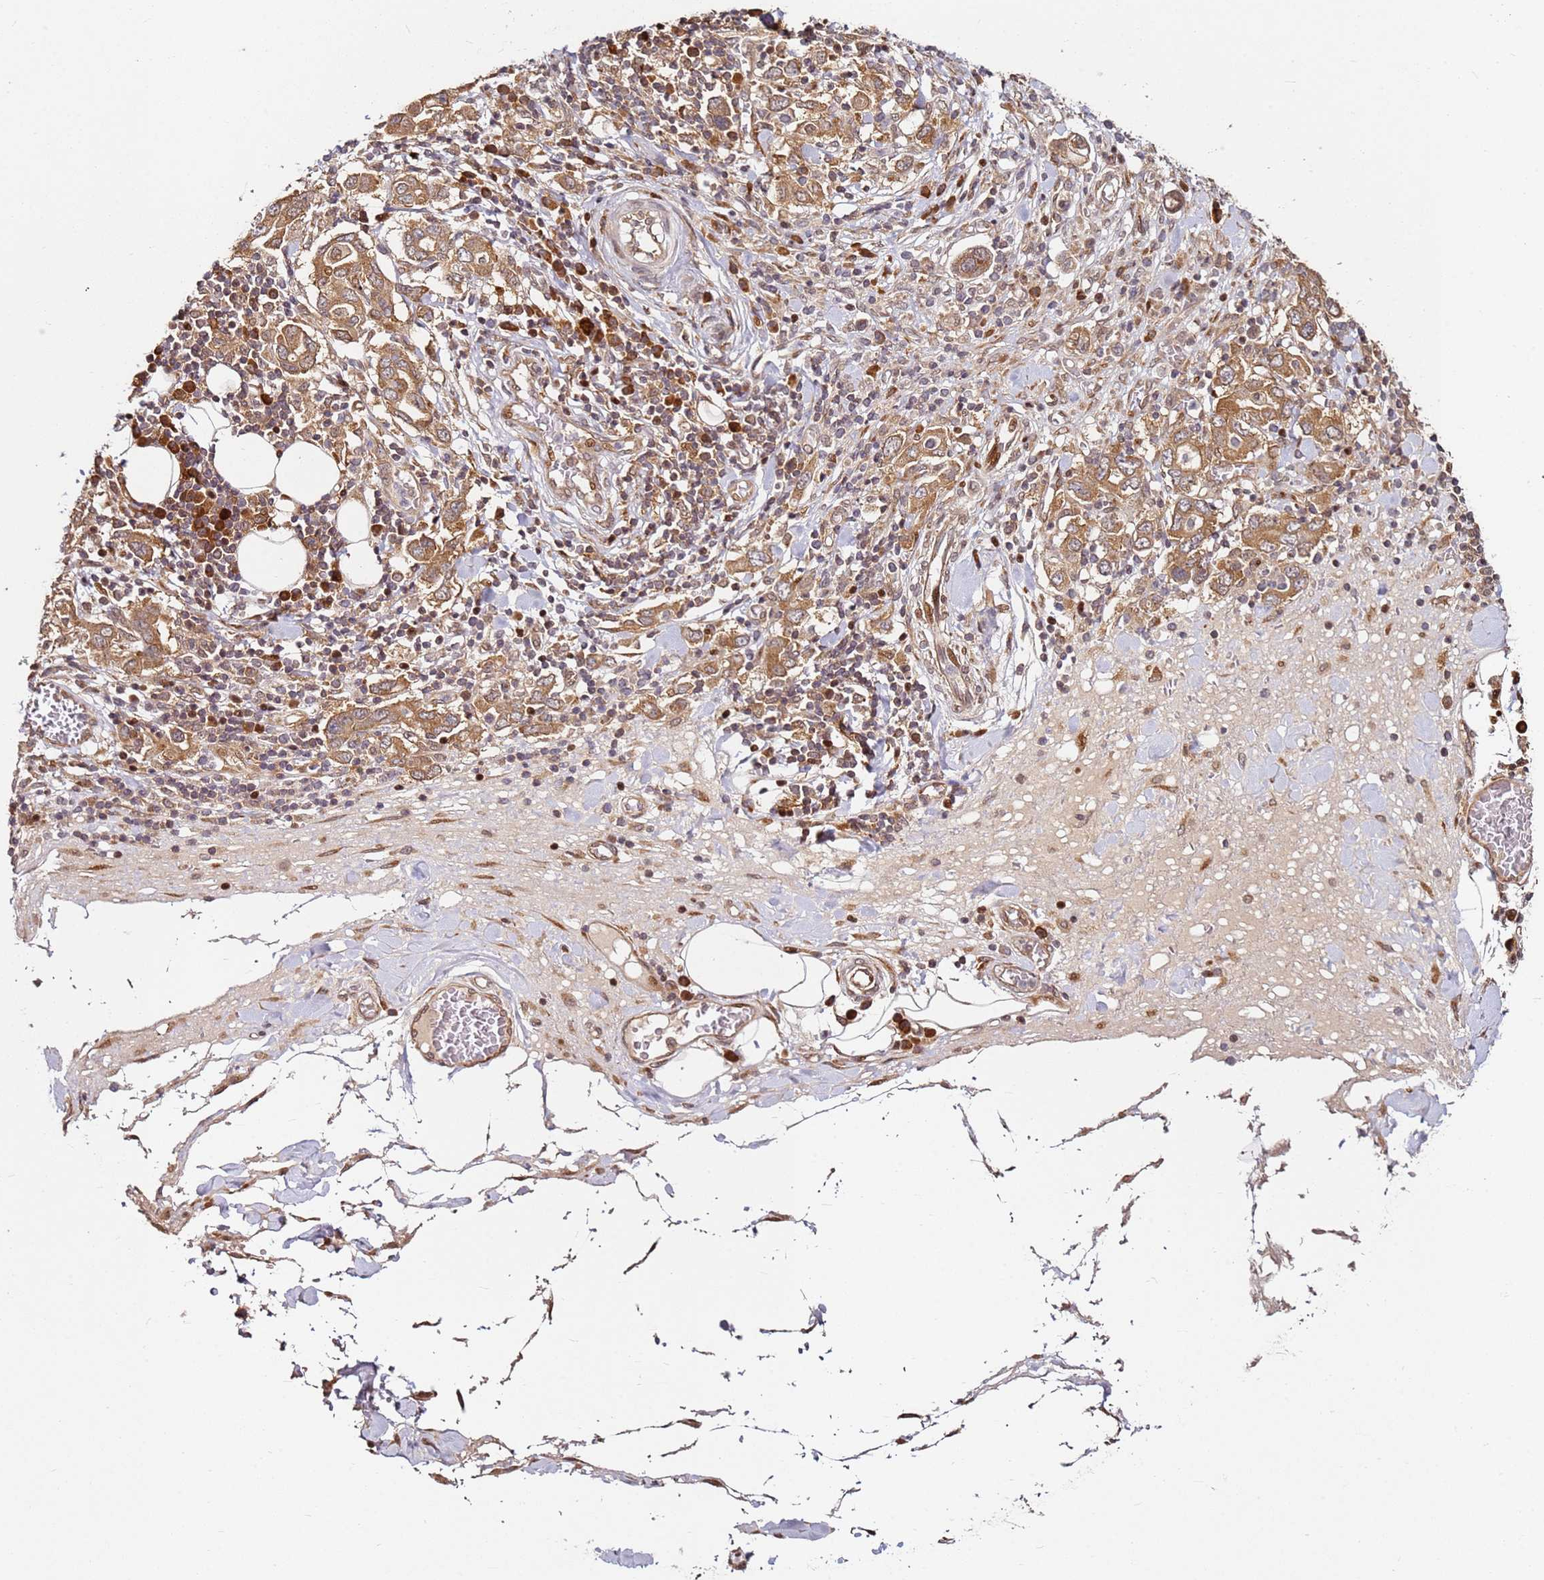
{"staining": {"intensity": "moderate", "quantity": ">75%", "location": "cytoplasmic/membranous"}, "tissue": "stomach cancer", "cell_type": "Tumor cells", "image_type": "cancer", "snomed": [{"axis": "morphology", "description": "Adenocarcinoma, NOS"}, {"axis": "topography", "description": "Stomach, upper"}, {"axis": "topography", "description": "Stomach"}], "caption": "Adenocarcinoma (stomach) stained for a protein (brown) demonstrates moderate cytoplasmic/membranous positive positivity in about >75% of tumor cells.", "gene": "RPS3A", "patient": {"sex": "male", "age": 62}}